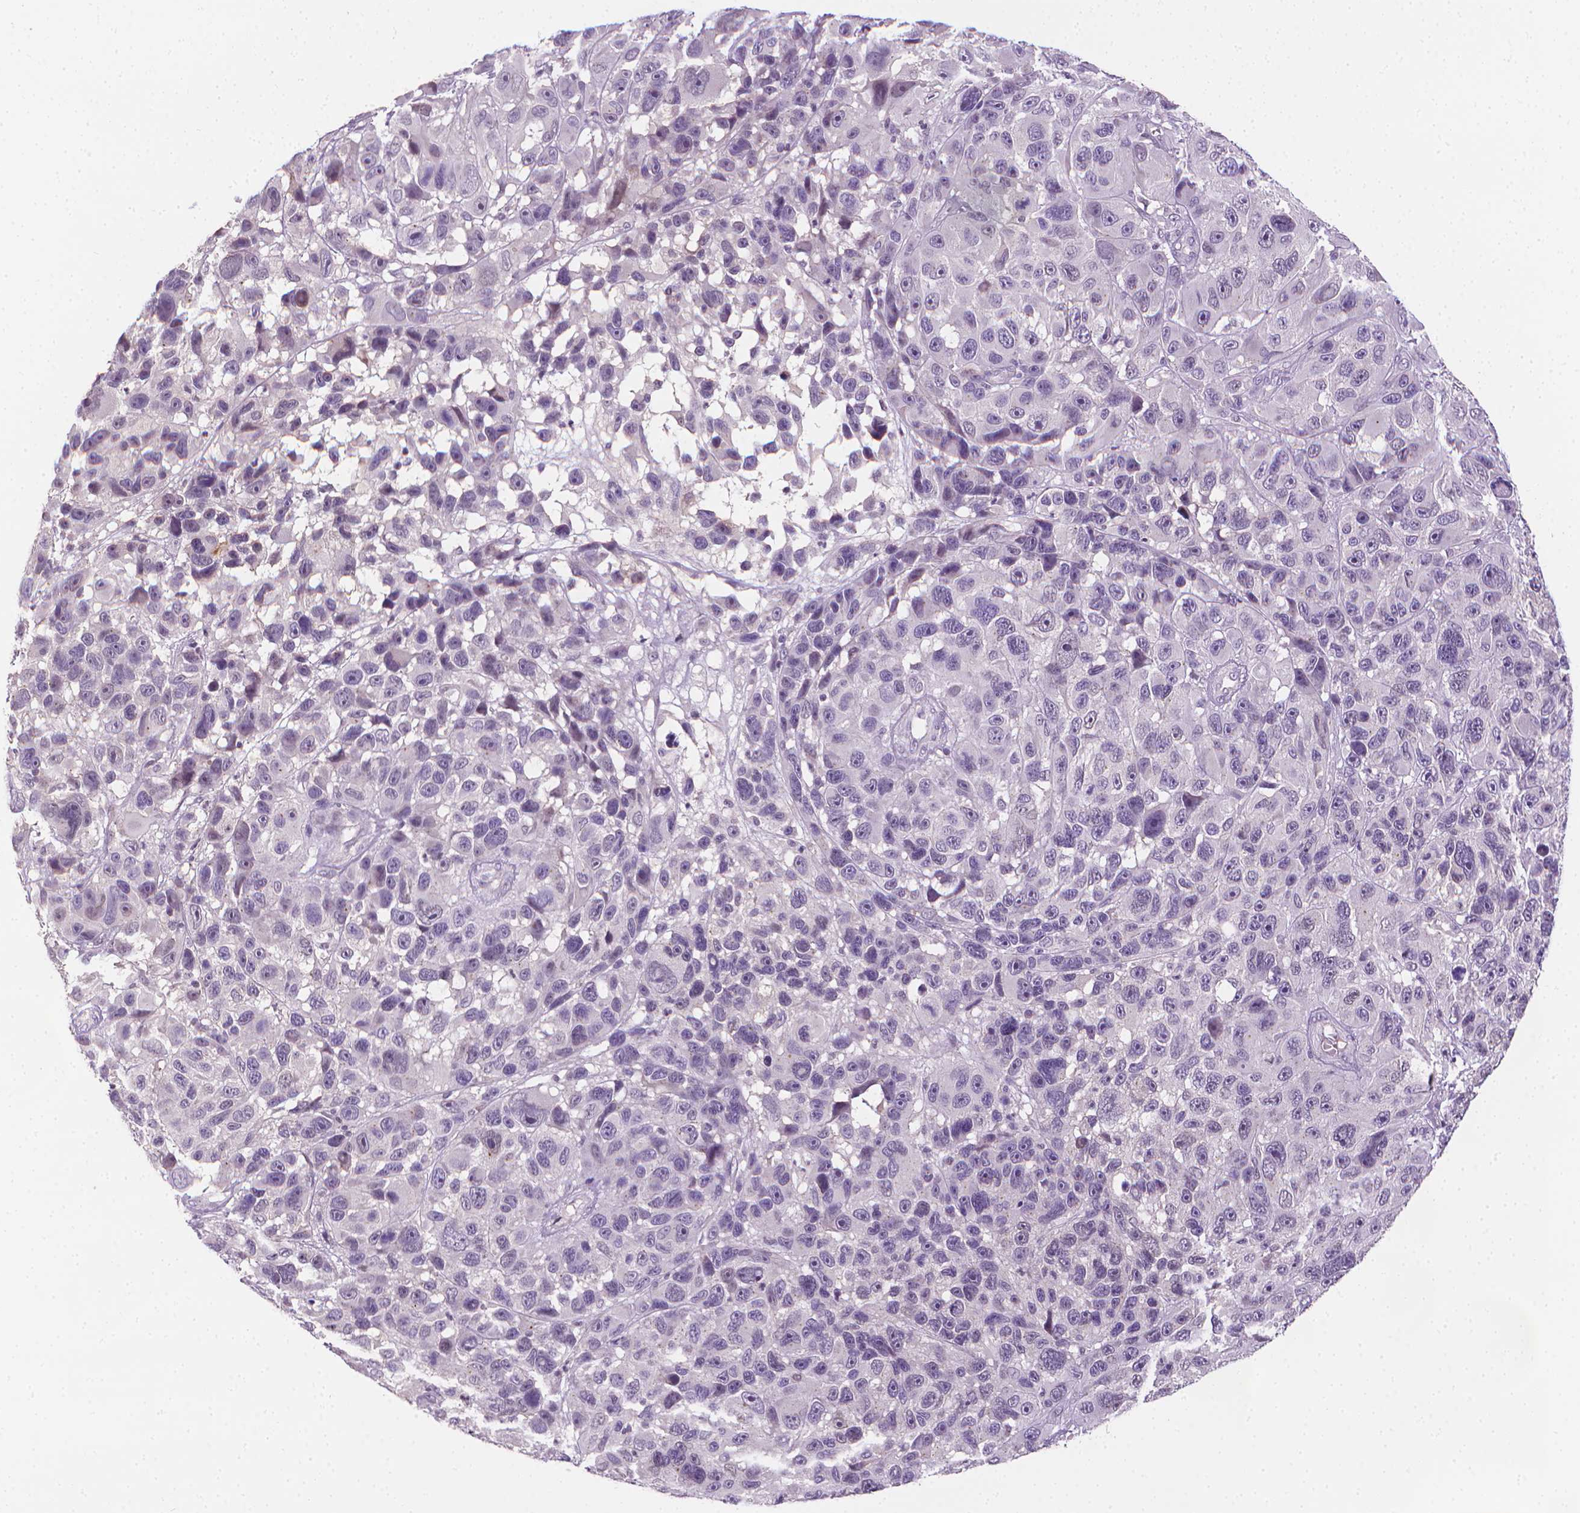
{"staining": {"intensity": "negative", "quantity": "none", "location": "none"}, "tissue": "melanoma", "cell_type": "Tumor cells", "image_type": "cancer", "snomed": [{"axis": "morphology", "description": "Malignant melanoma, NOS"}, {"axis": "topography", "description": "Skin"}], "caption": "Tumor cells show no significant expression in malignant melanoma.", "gene": "NCAN", "patient": {"sex": "male", "age": 53}}